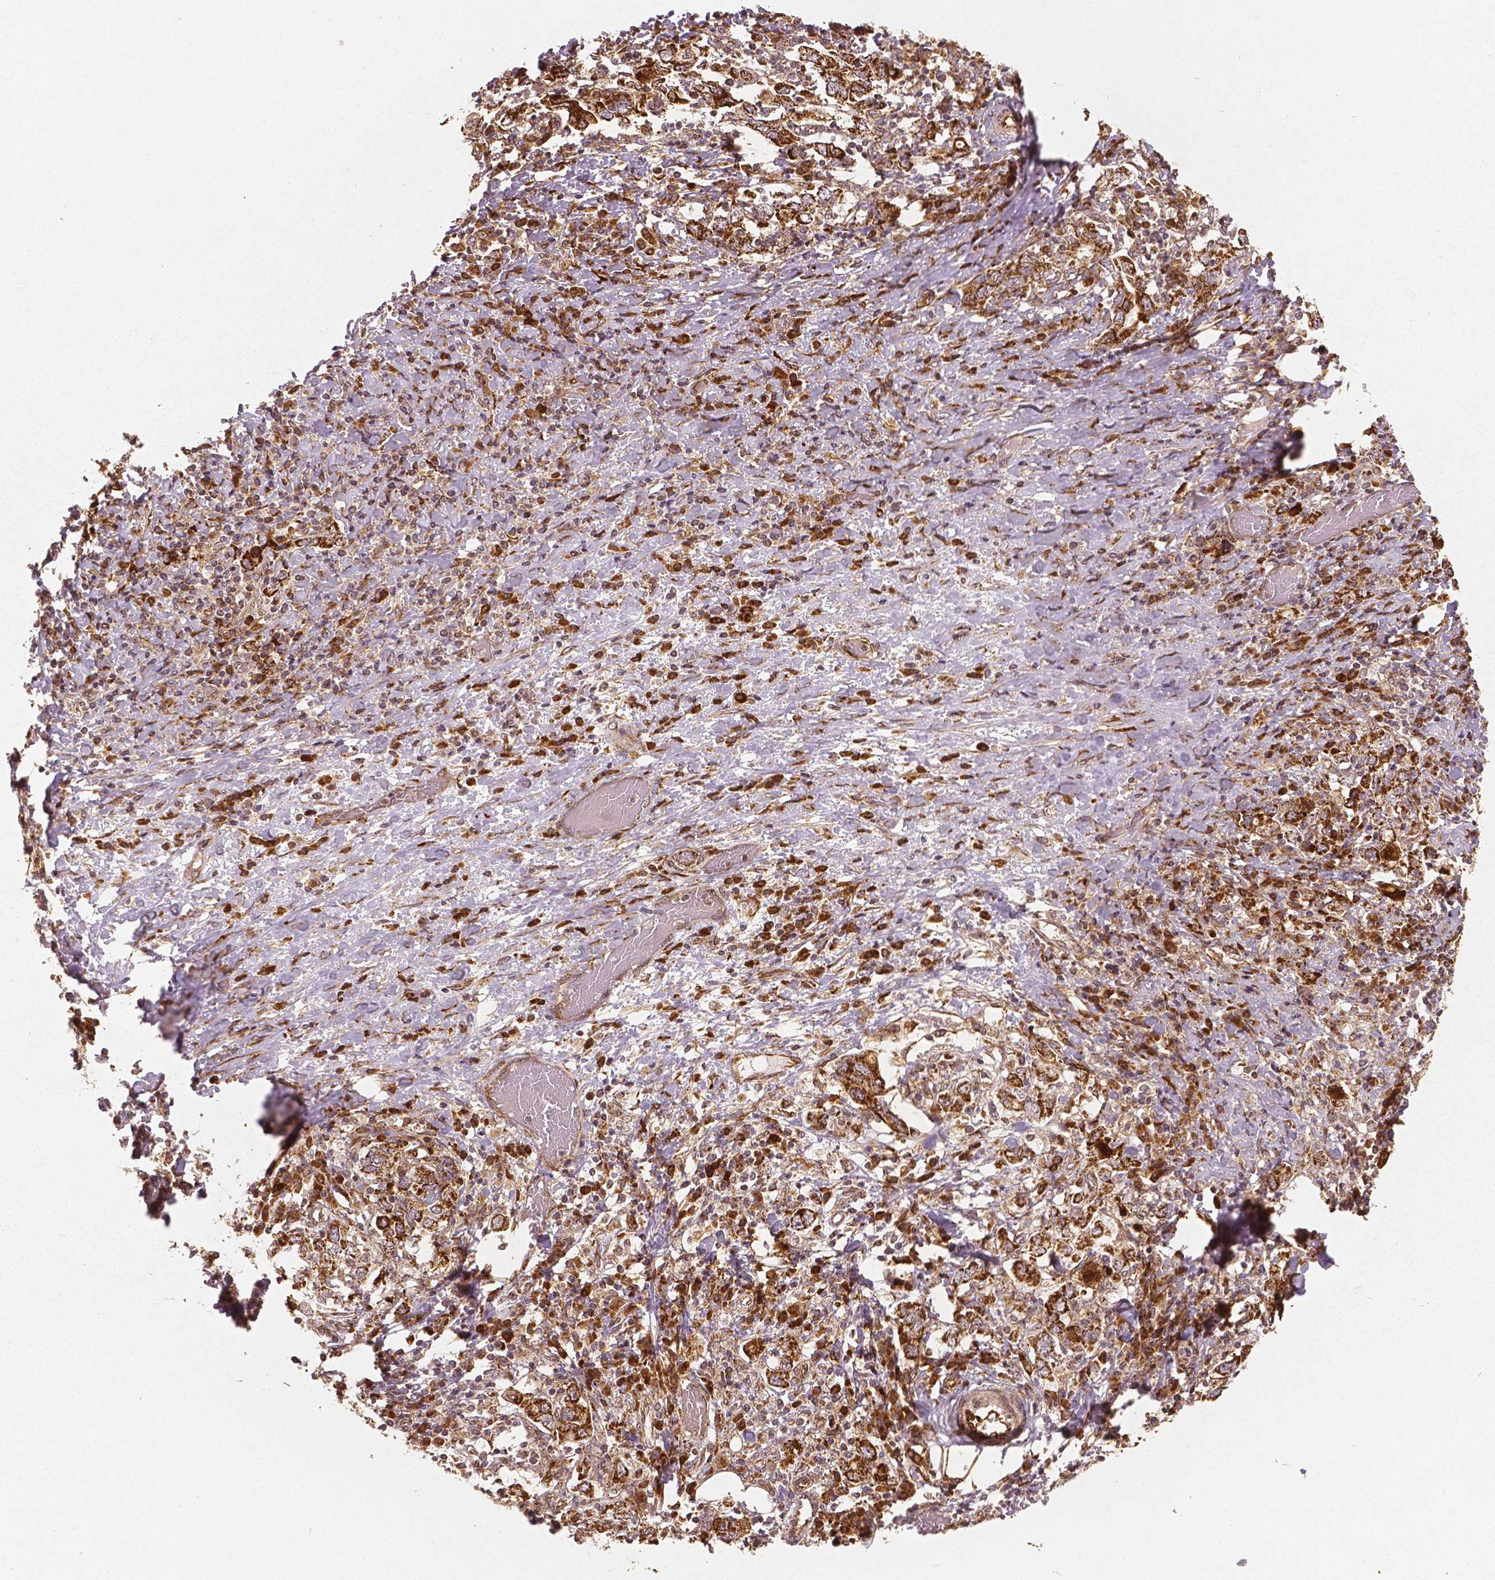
{"staining": {"intensity": "strong", "quantity": ">75%", "location": "cytoplasmic/membranous"}, "tissue": "stomach cancer", "cell_type": "Tumor cells", "image_type": "cancer", "snomed": [{"axis": "morphology", "description": "Adenocarcinoma, NOS"}, {"axis": "topography", "description": "Stomach, upper"}, {"axis": "topography", "description": "Stomach"}], "caption": "Immunohistochemistry (IHC) image of adenocarcinoma (stomach) stained for a protein (brown), which exhibits high levels of strong cytoplasmic/membranous staining in about >75% of tumor cells.", "gene": "PGAM5", "patient": {"sex": "male", "age": 62}}